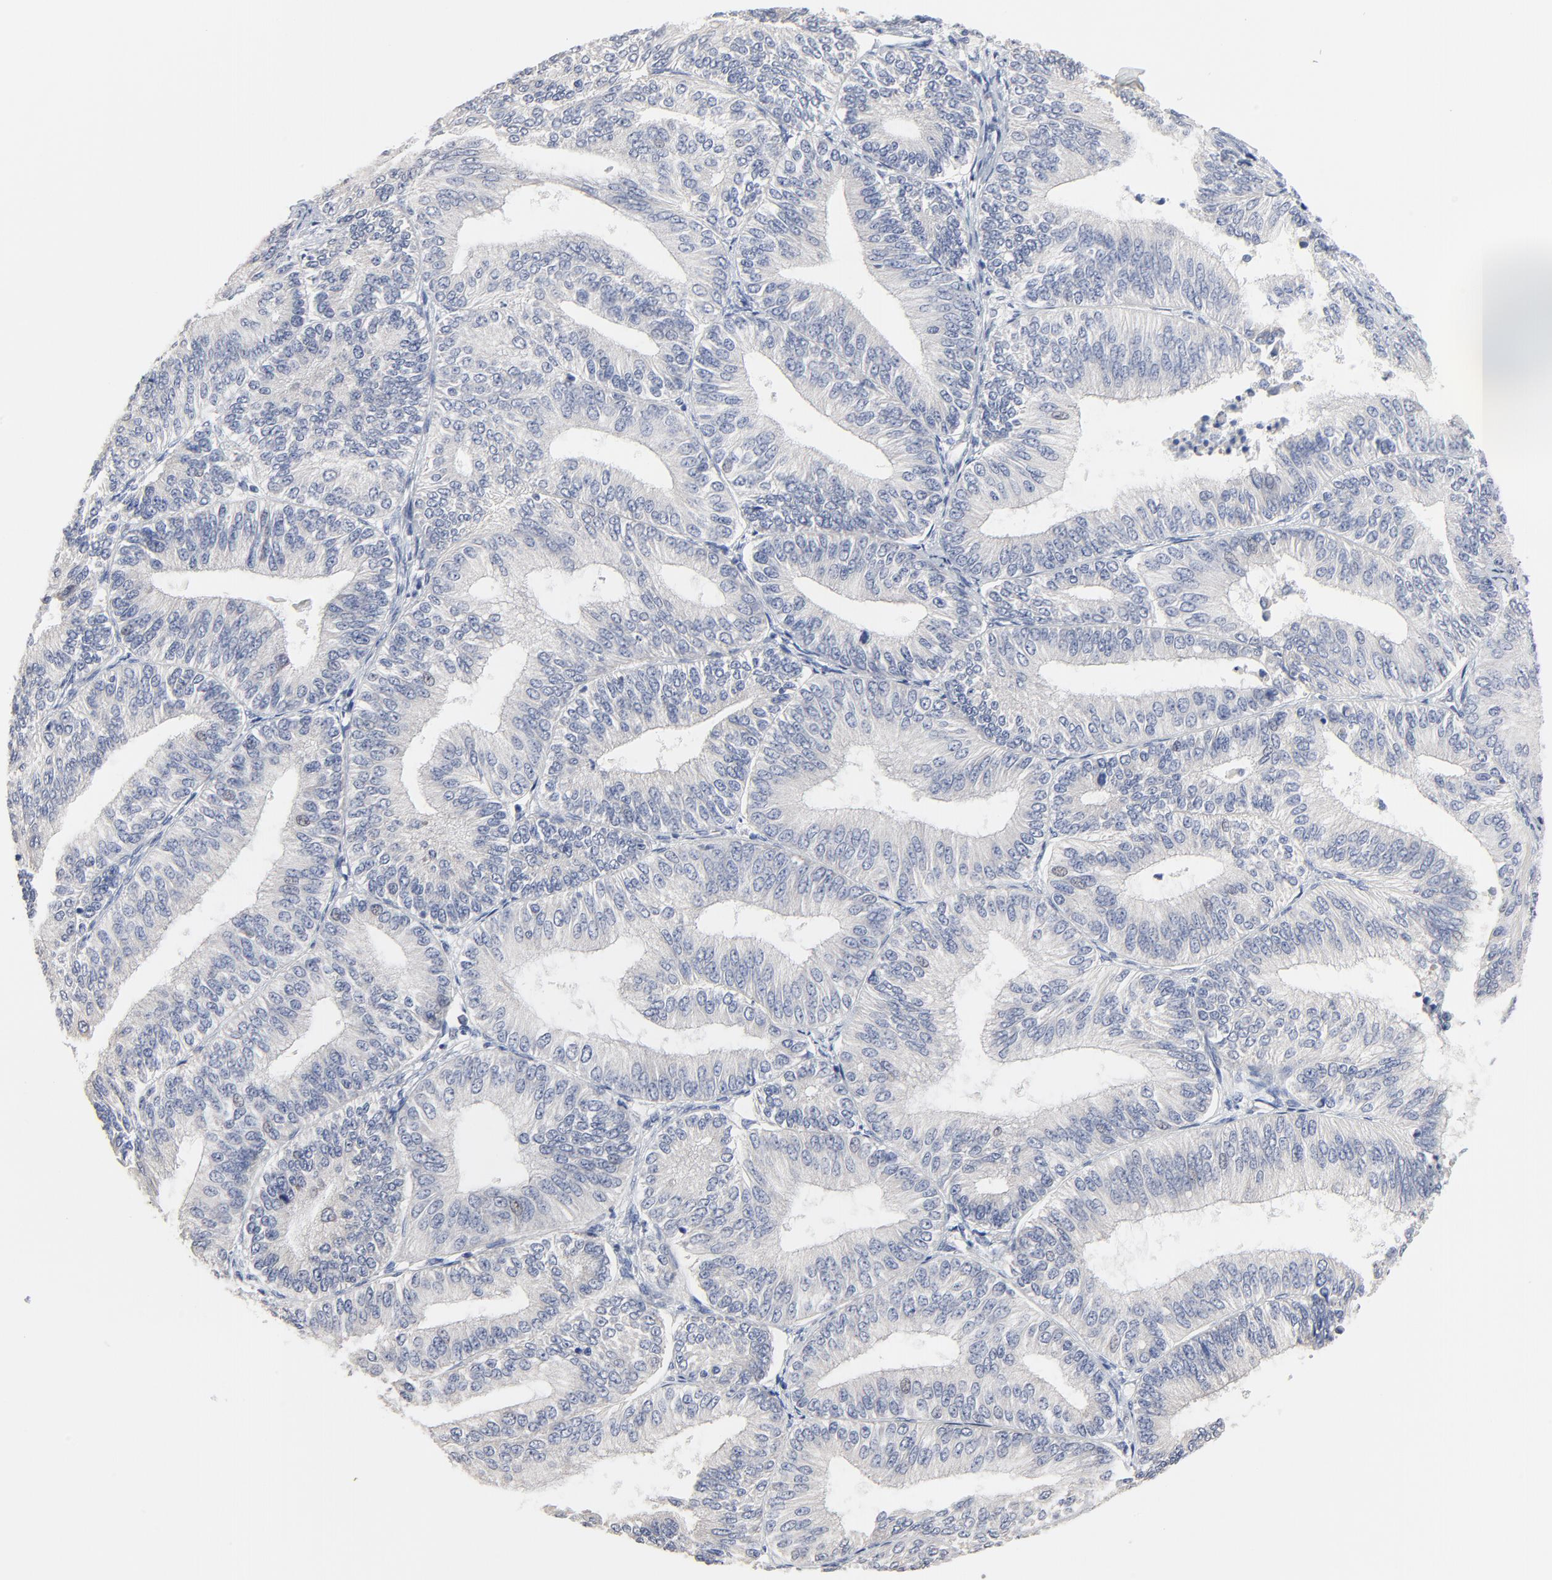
{"staining": {"intensity": "negative", "quantity": "none", "location": "none"}, "tissue": "endometrial cancer", "cell_type": "Tumor cells", "image_type": "cancer", "snomed": [{"axis": "morphology", "description": "Adenocarcinoma, NOS"}, {"axis": "topography", "description": "Endometrium"}], "caption": "Tumor cells show no significant protein positivity in endometrial adenocarcinoma.", "gene": "FBXL5", "patient": {"sex": "female", "age": 55}}